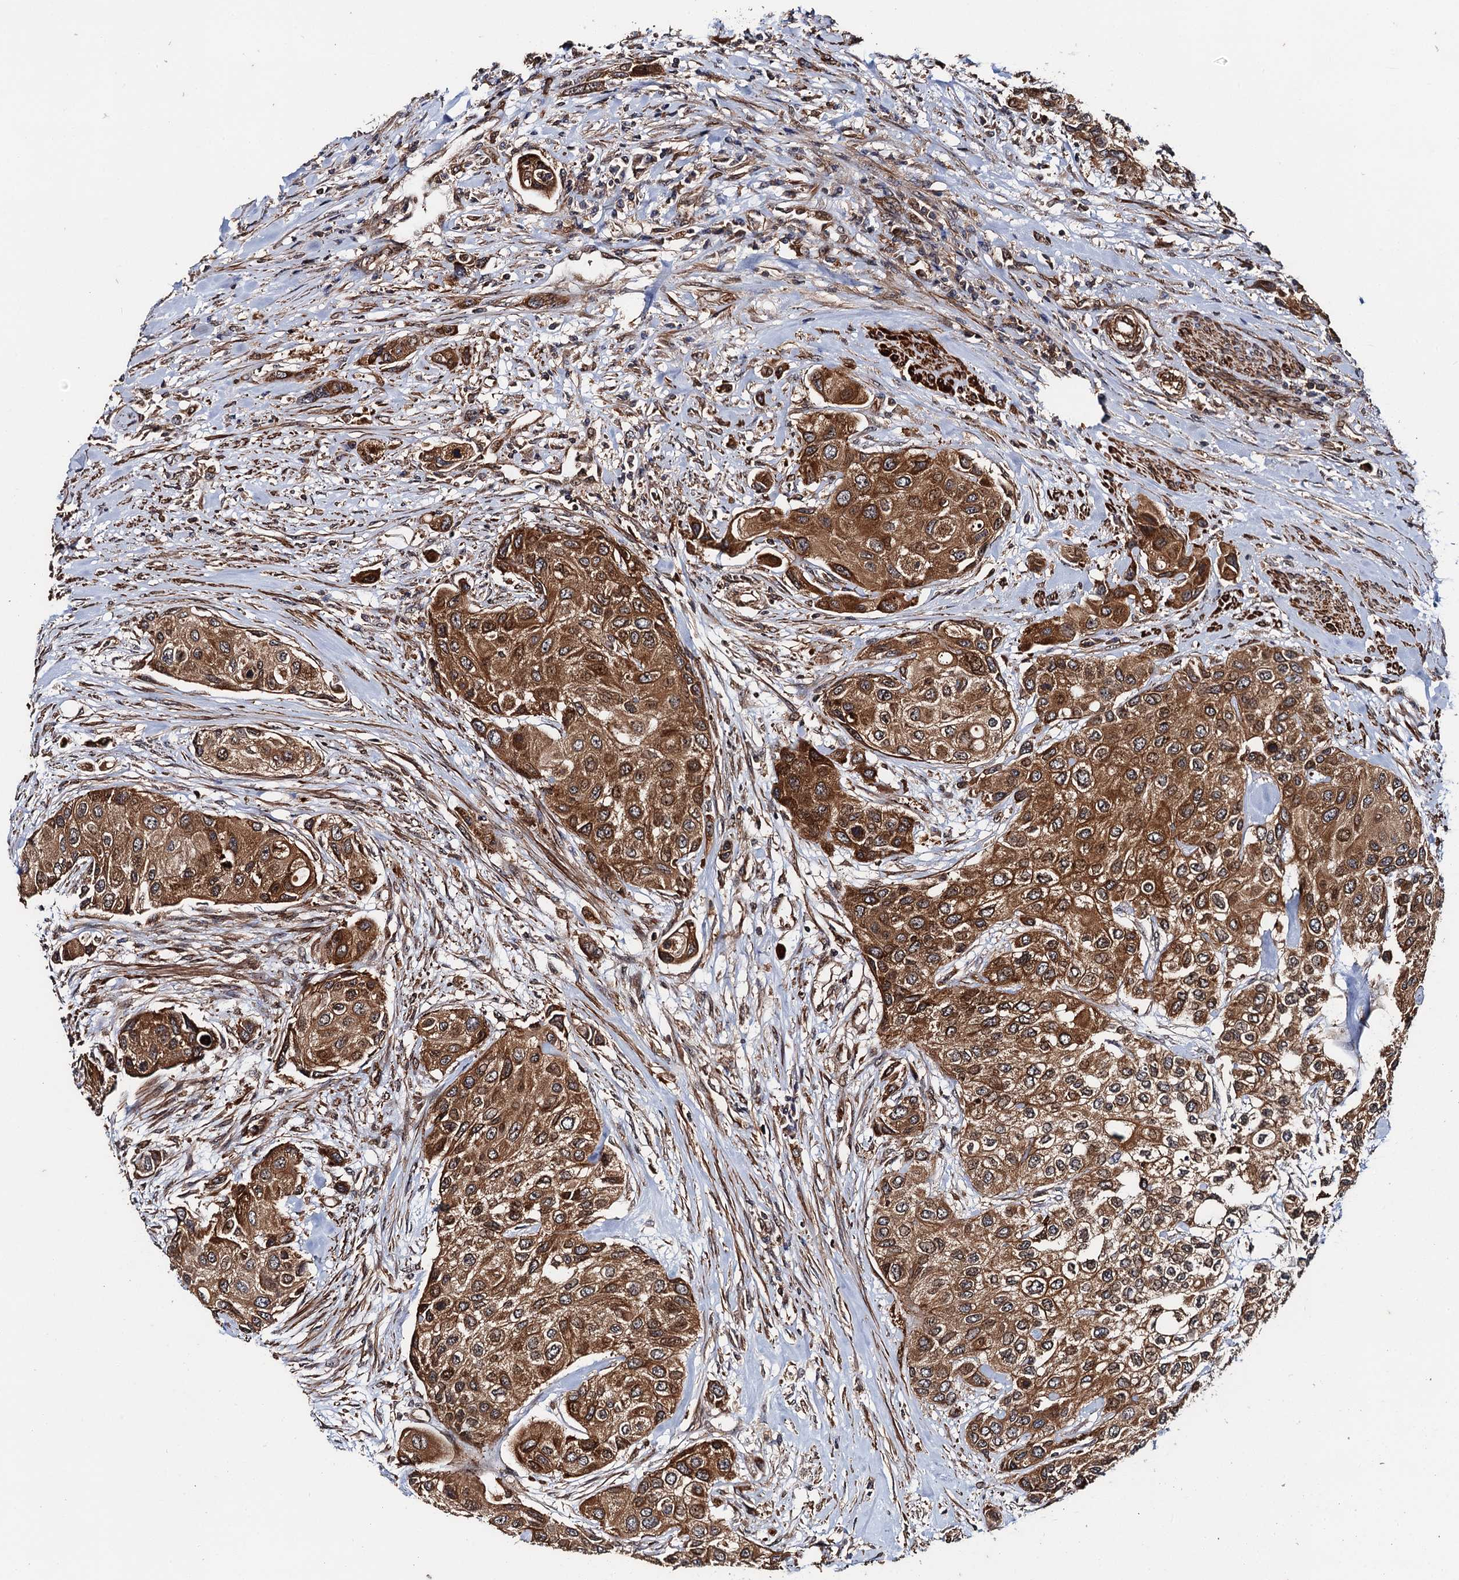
{"staining": {"intensity": "moderate", "quantity": ">75%", "location": "cytoplasmic/membranous"}, "tissue": "urothelial cancer", "cell_type": "Tumor cells", "image_type": "cancer", "snomed": [{"axis": "morphology", "description": "Normal tissue, NOS"}, {"axis": "morphology", "description": "Urothelial carcinoma, High grade"}, {"axis": "topography", "description": "Vascular tissue"}, {"axis": "topography", "description": "Urinary bladder"}], "caption": "This is a photomicrograph of immunohistochemistry staining of urothelial cancer, which shows moderate positivity in the cytoplasmic/membranous of tumor cells.", "gene": "BORA", "patient": {"sex": "female", "age": 56}}